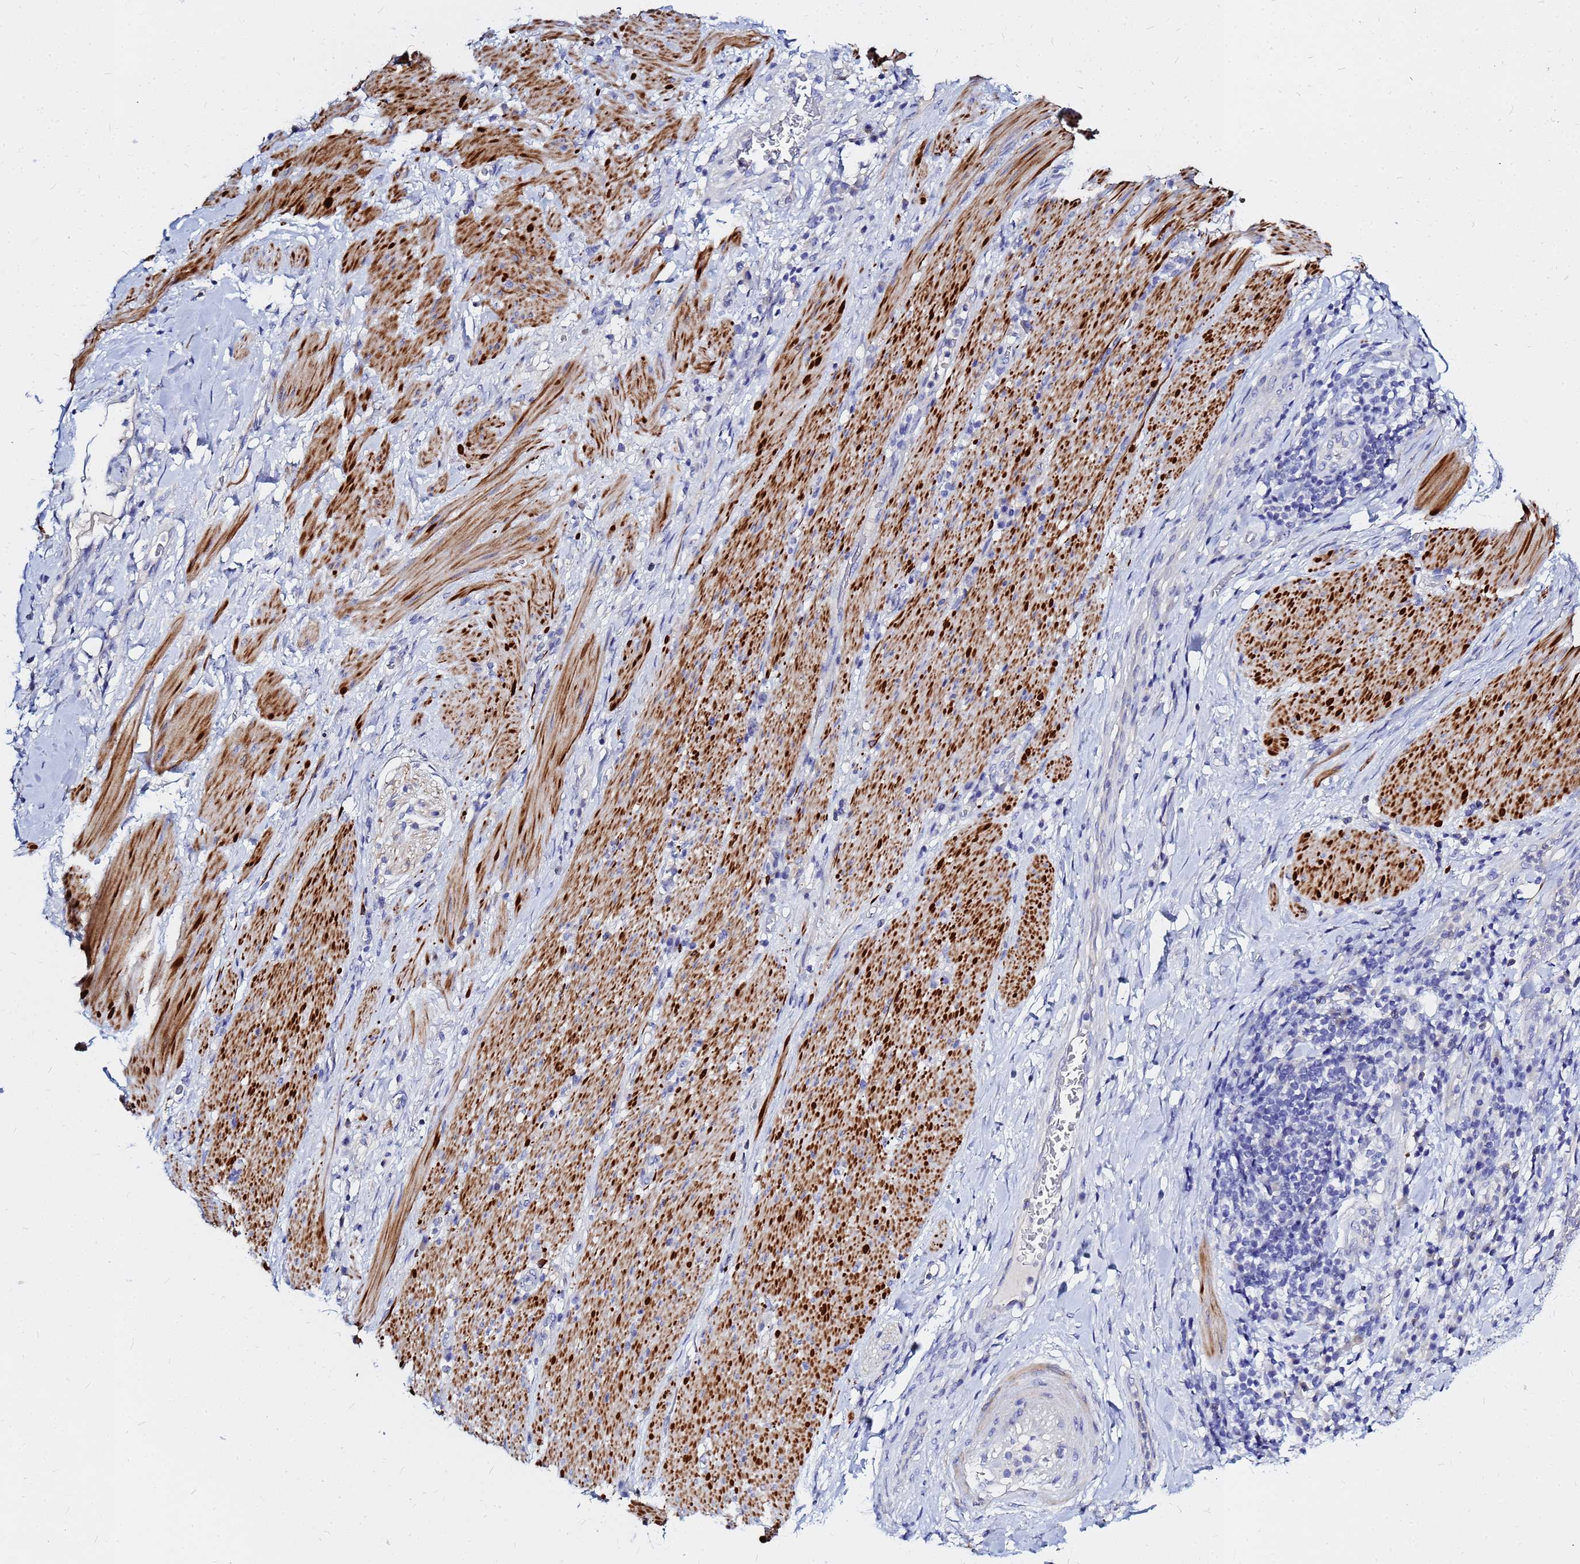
{"staining": {"intensity": "negative", "quantity": "none", "location": "none"}, "tissue": "stomach cancer", "cell_type": "Tumor cells", "image_type": "cancer", "snomed": [{"axis": "morphology", "description": "Normal tissue, NOS"}, {"axis": "morphology", "description": "Adenocarcinoma, NOS"}, {"axis": "topography", "description": "Stomach"}], "caption": "High magnification brightfield microscopy of stomach cancer (adenocarcinoma) stained with DAB (brown) and counterstained with hematoxylin (blue): tumor cells show no significant staining.", "gene": "ZNF552", "patient": {"sex": "female", "age": 64}}